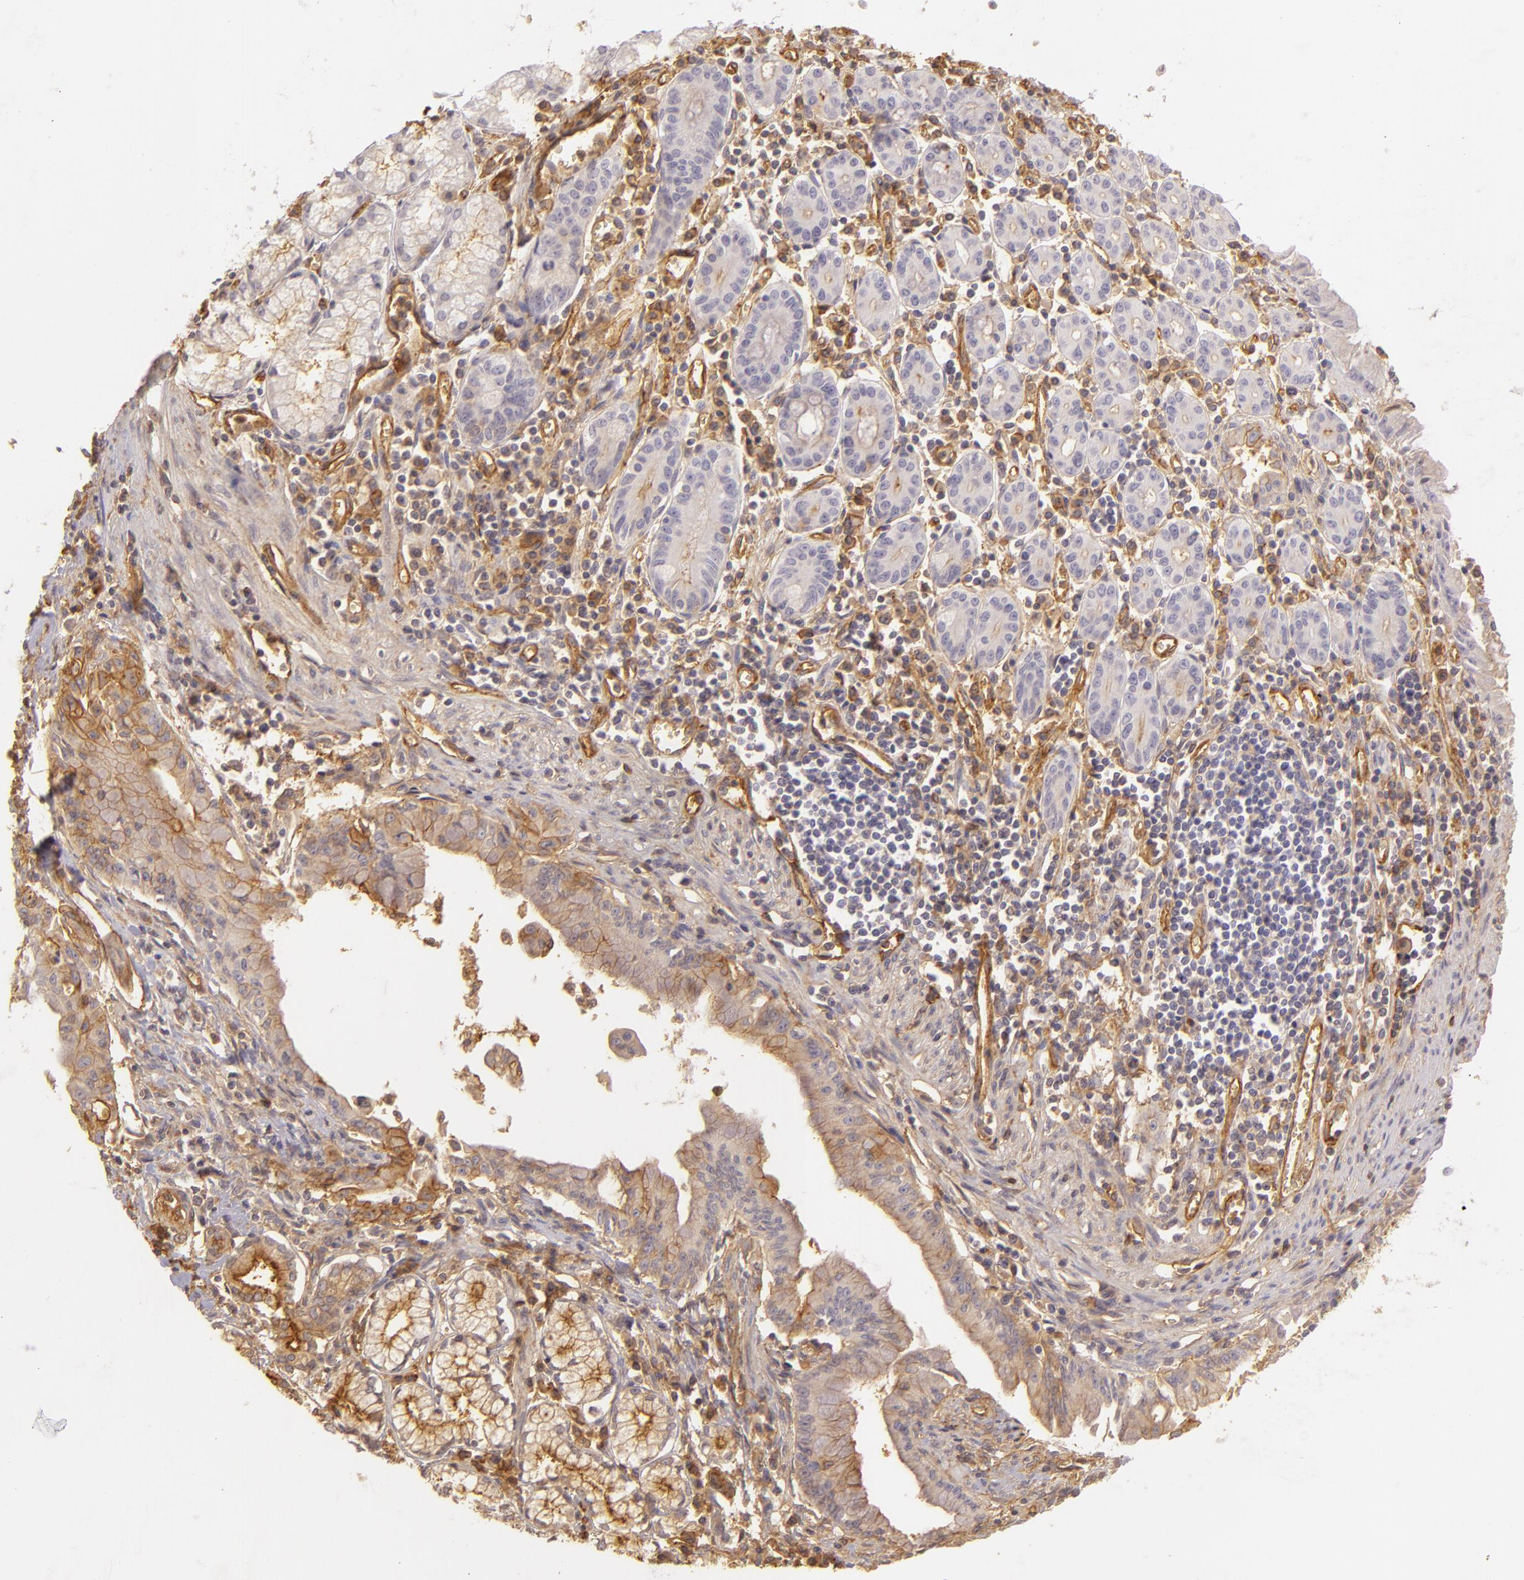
{"staining": {"intensity": "weak", "quantity": "25%-75%", "location": "cytoplasmic/membranous"}, "tissue": "pancreatic cancer", "cell_type": "Tumor cells", "image_type": "cancer", "snomed": [{"axis": "morphology", "description": "Adenocarcinoma, NOS"}, {"axis": "topography", "description": "Pancreas"}], "caption": "A photomicrograph of human pancreatic adenocarcinoma stained for a protein reveals weak cytoplasmic/membranous brown staining in tumor cells. The protein of interest is stained brown, and the nuclei are stained in blue (DAB IHC with brightfield microscopy, high magnification).", "gene": "CD59", "patient": {"sex": "male", "age": 59}}